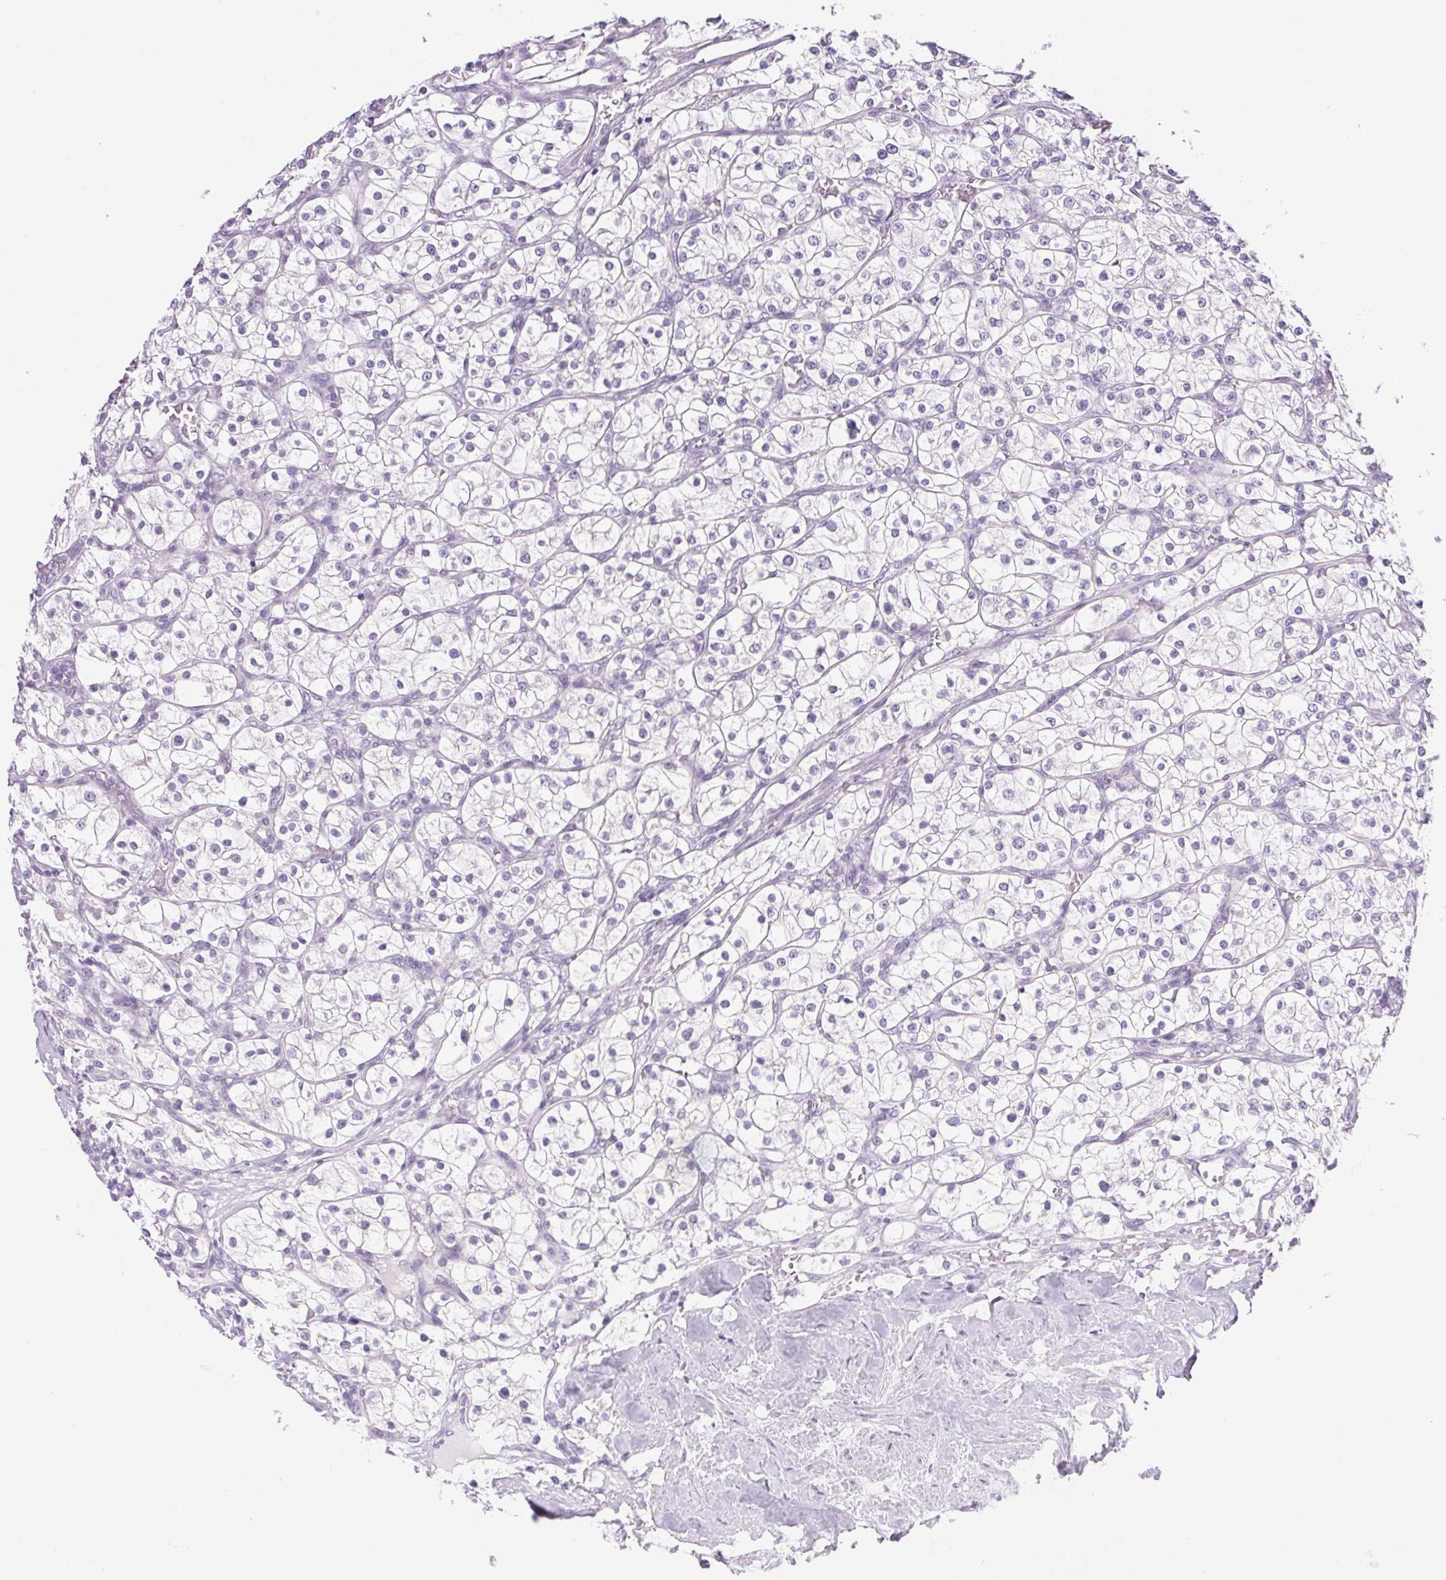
{"staining": {"intensity": "negative", "quantity": "none", "location": "none"}, "tissue": "renal cancer", "cell_type": "Tumor cells", "image_type": "cancer", "snomed": [{"axis": "morphology", "description": "Adenocarcinoma, NOS"}, {"axis": "topography", "description": "Kidney"}], "caption": "Image shows no significant protein expression in tumor cells of renal cancer (adenocarcinoma).", "gene": "ATP6V0A4", "patient": {"sex": "male", "age": 80}}